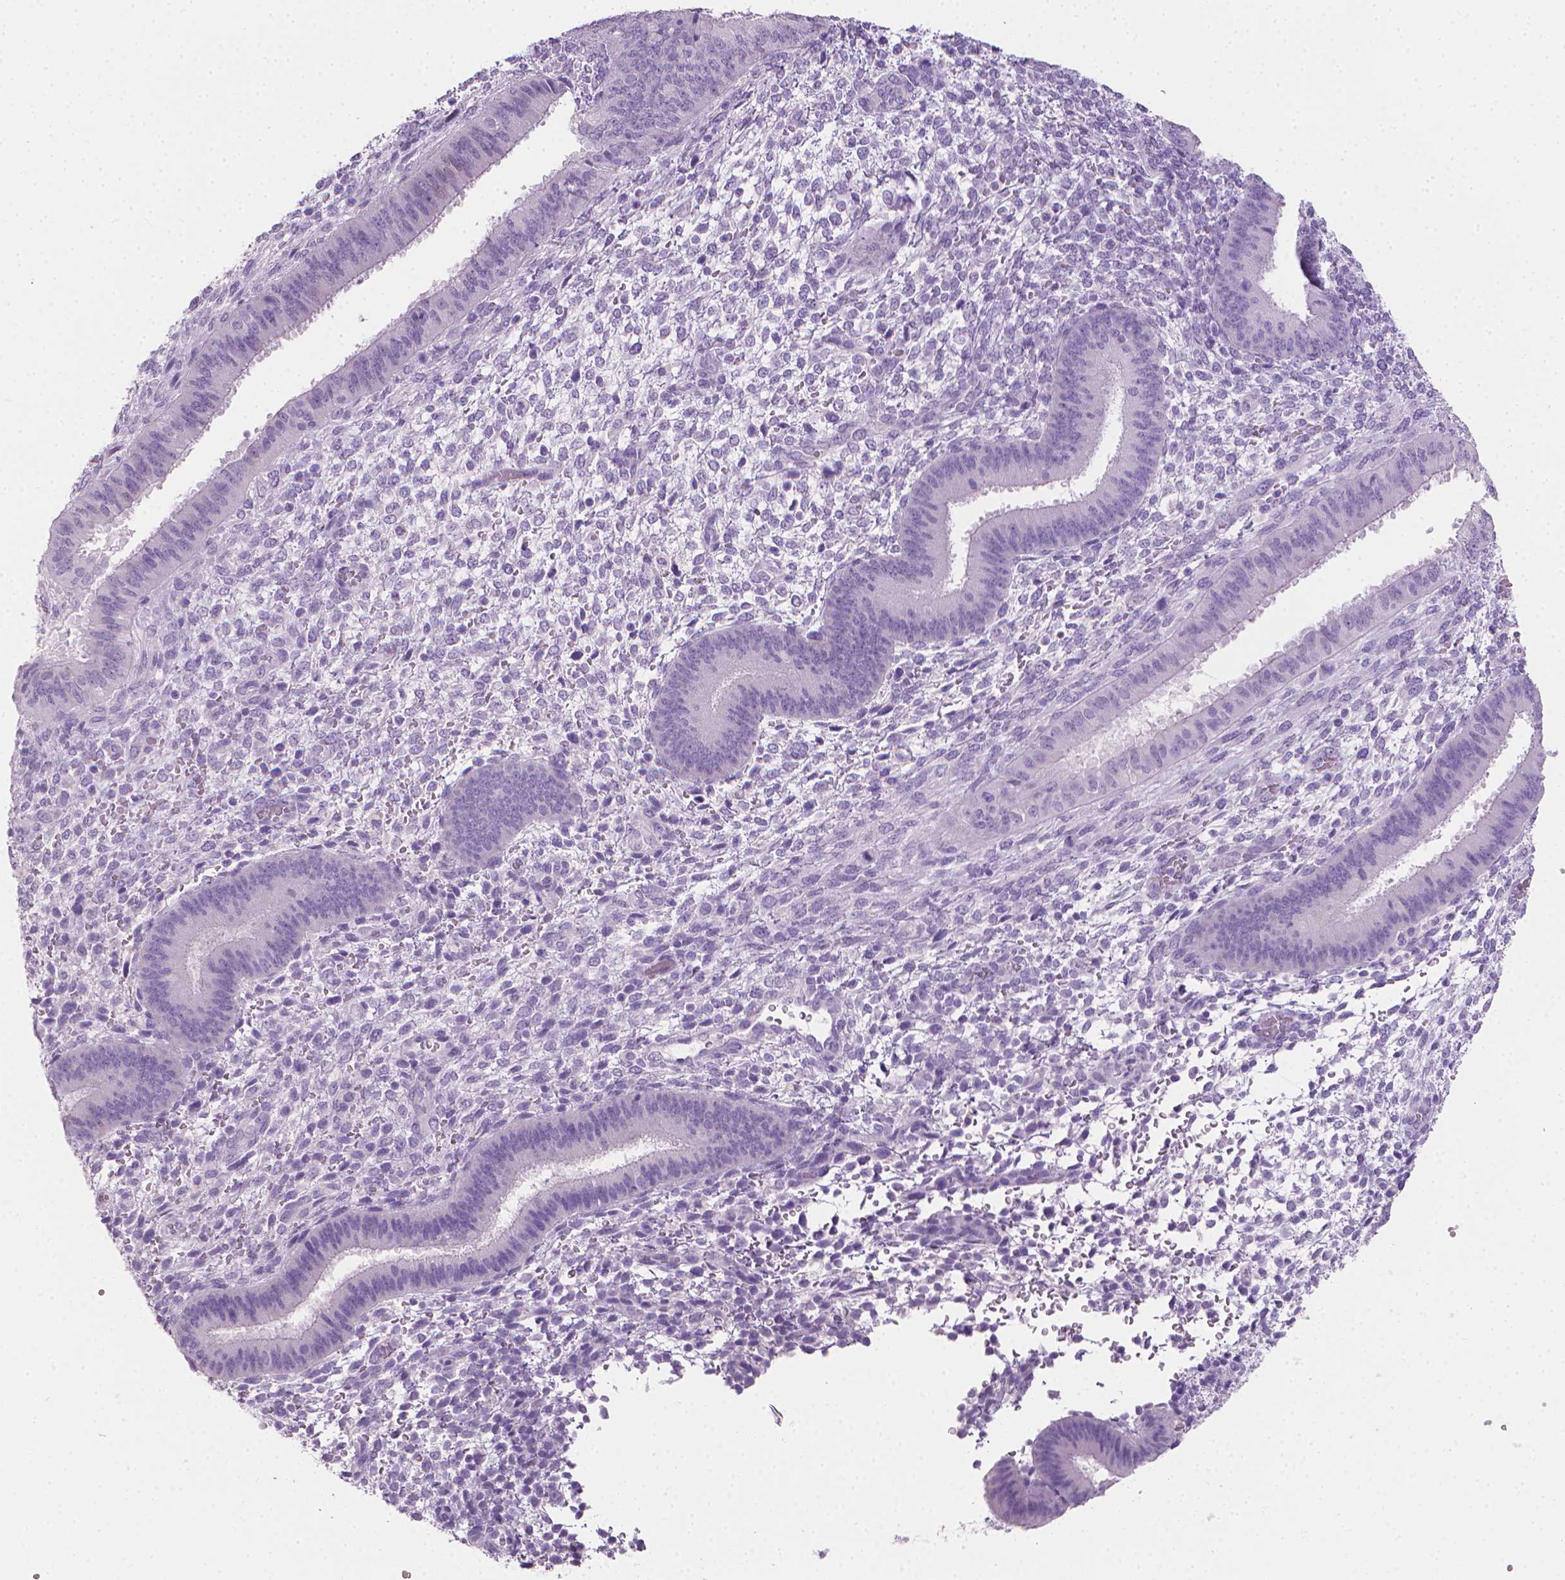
{"staining": {"intensity": "negative", "quantity": "none", "location": "none"}, "tissue": "endometrium", "cell_type": "Cells in endometrial stroma", "image_type": "normal", "snomed": [{"axis": "morphology", "description": "Normal tissue, NOS"}, {"axis": "topography", "description": "Endometrium"}], "caption": "Endometrium stained for a protein using IHC exhibits no expression cells in endometrial stroma.", "gene": "TNNI2", "patient": {"sex": "female", "age": 39}}